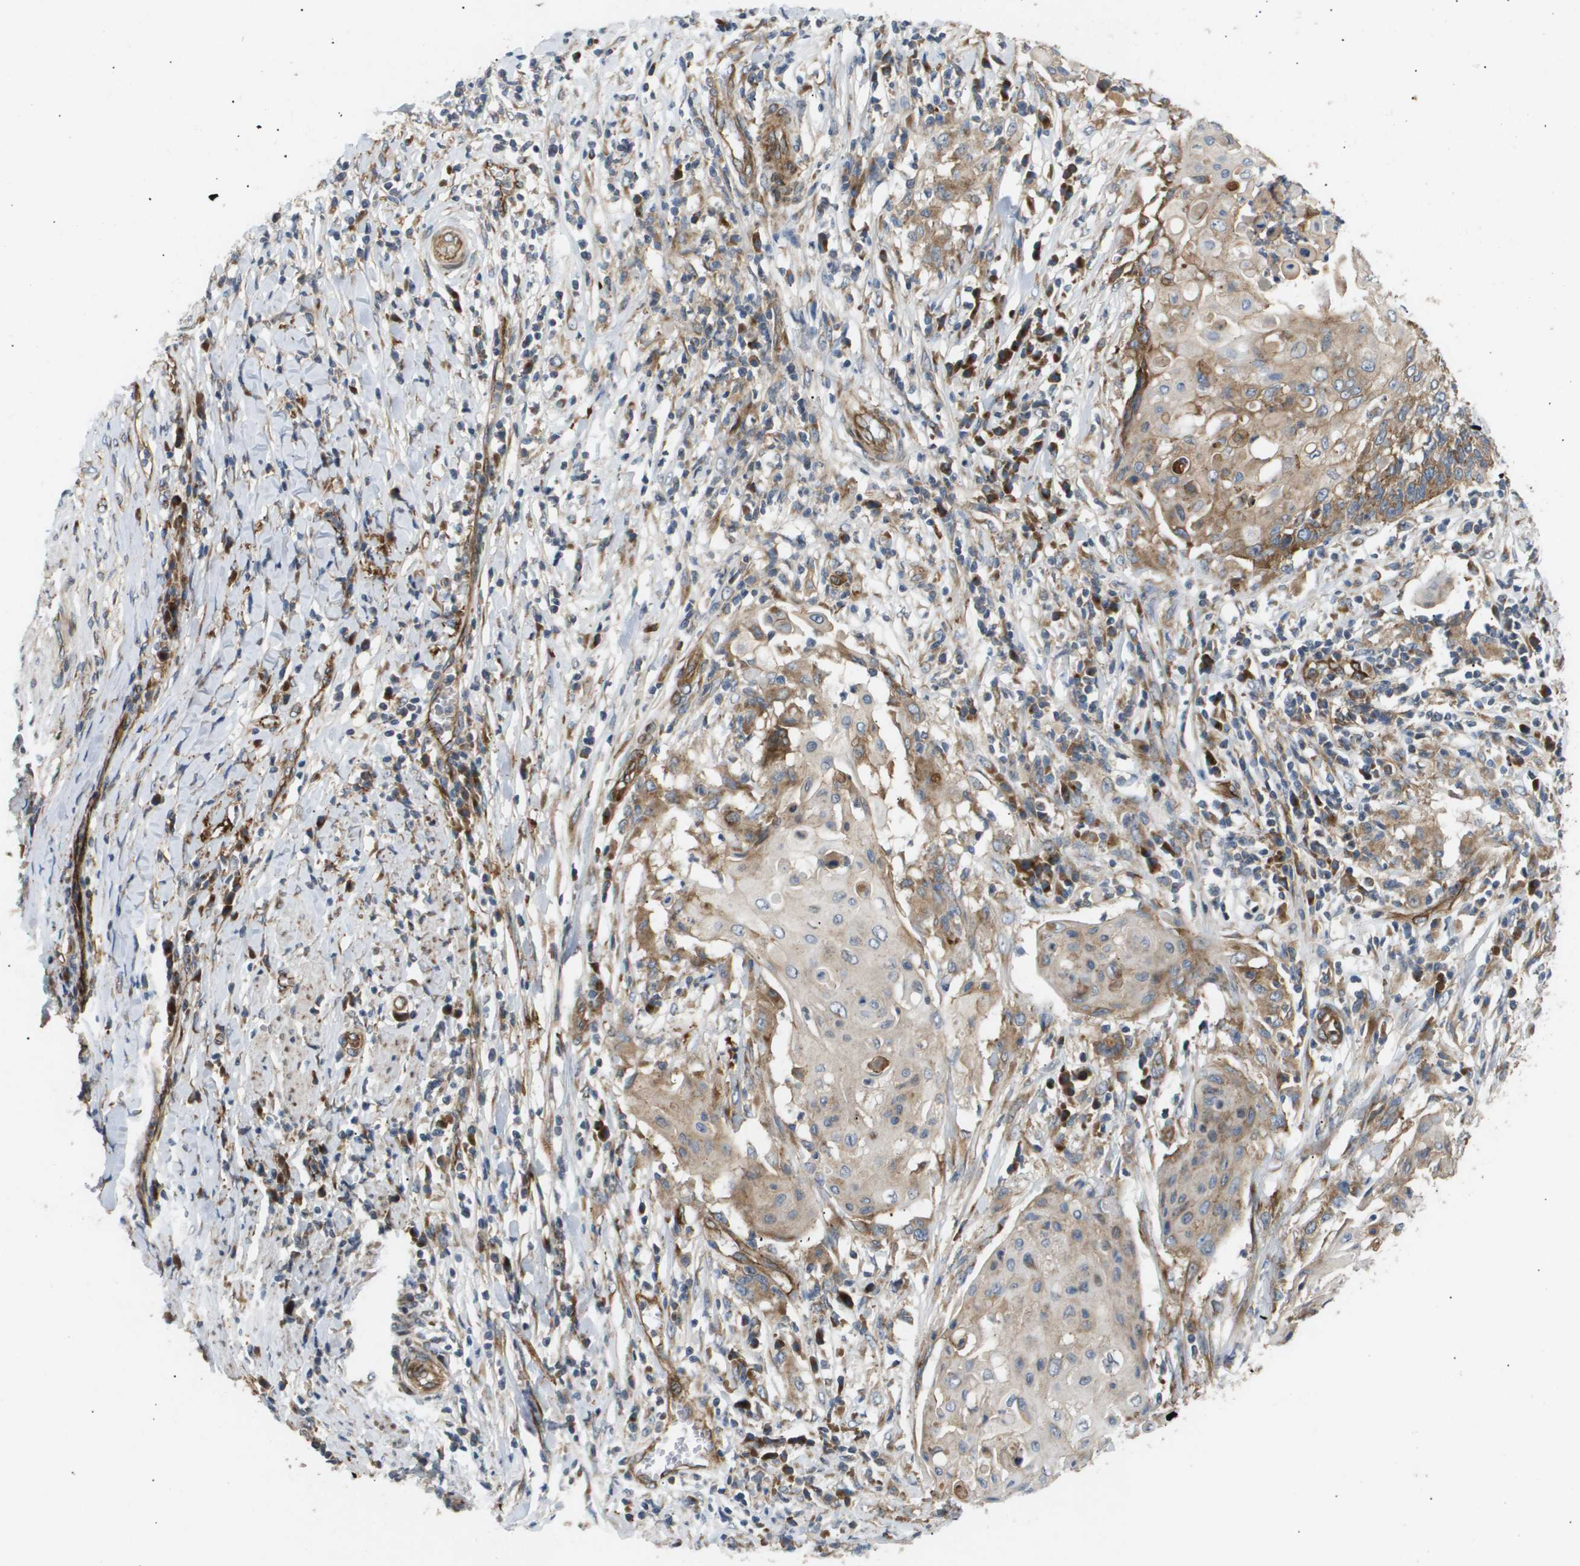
{"staining": {"intensity": "moderate", "quantity": ">75%", "location": "cytoplasmic/membranous"}, "tissue": "cervical cancer", "cell_type": "Tumor cells", "image_type": "cancer", "snomed": [{"axis": "morphology", "description": "Squamous cell carcinoma, NOS"}, {"axis": "topography", "description": "Cervix"}], "caption": "Protein staining displays moderate cytoplasmic/membranous positivity in approximately >75% of tumor cells in cervical cancer. The protein of interest is stained brown, and the nuclei are stained in blue (DAB IHC with brightfield microscopy, high magnification).", "gene": "LYSMD3", "patient": {"sex": "female", "age": 39}}